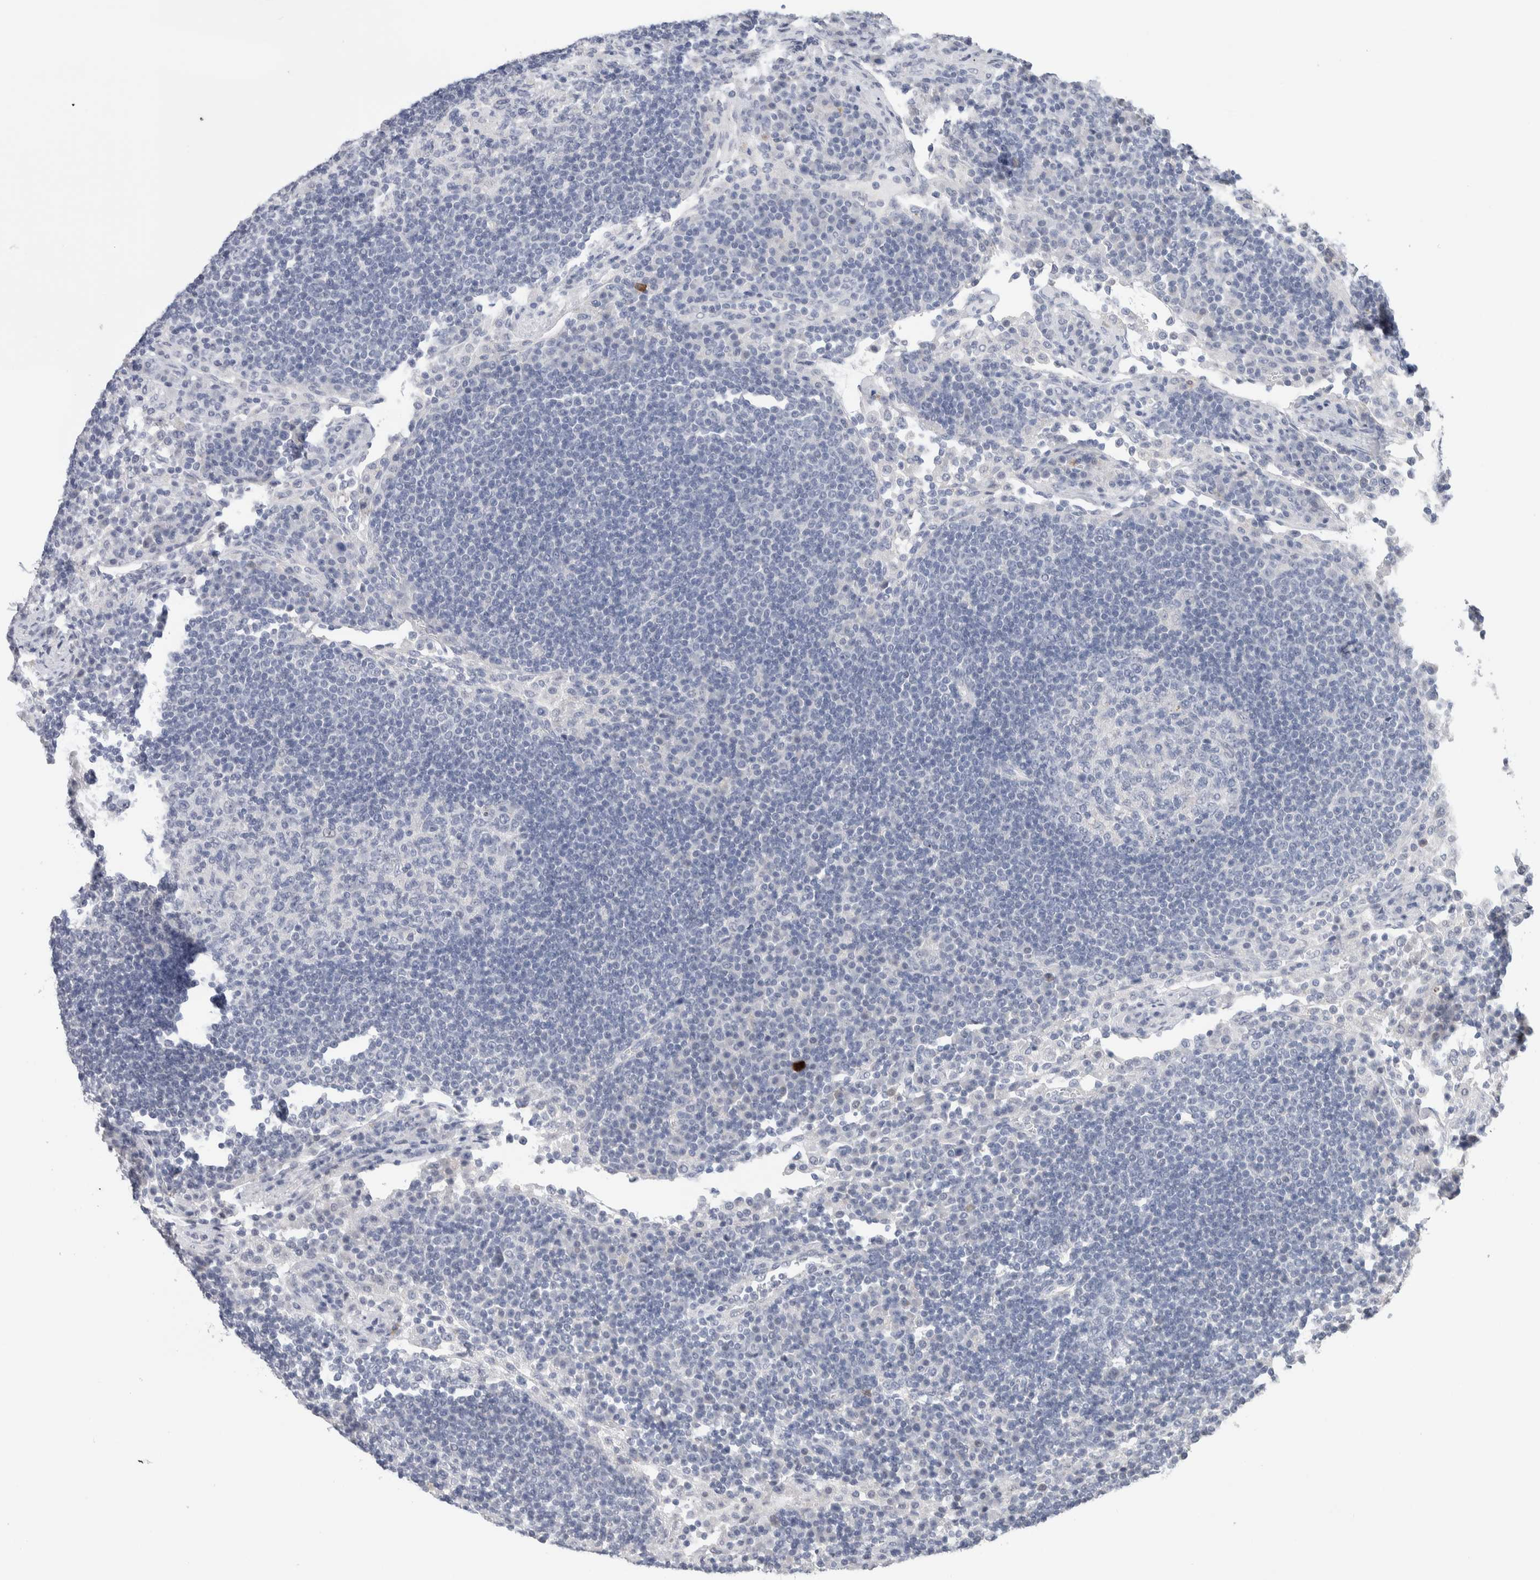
{"staining": {"intensity": "negative", "quantity": "none", "location": "none"}, "tissue": "lymph node", "cell_type": "Germinal center cells", "image_type": "normal", "snomed": [{"axis": "morphology", "description": "Normal tissue, NOS"}, {"axis": "topography", "description": "Lymph node"}], "caption": "IHC photomicrograph of unremarkable lymph node stained for a protein (brown), which exhibits no positivity in germinal center cells.", "gene": "SCN2A", "patient": {"sex": "female", "age": 53}}